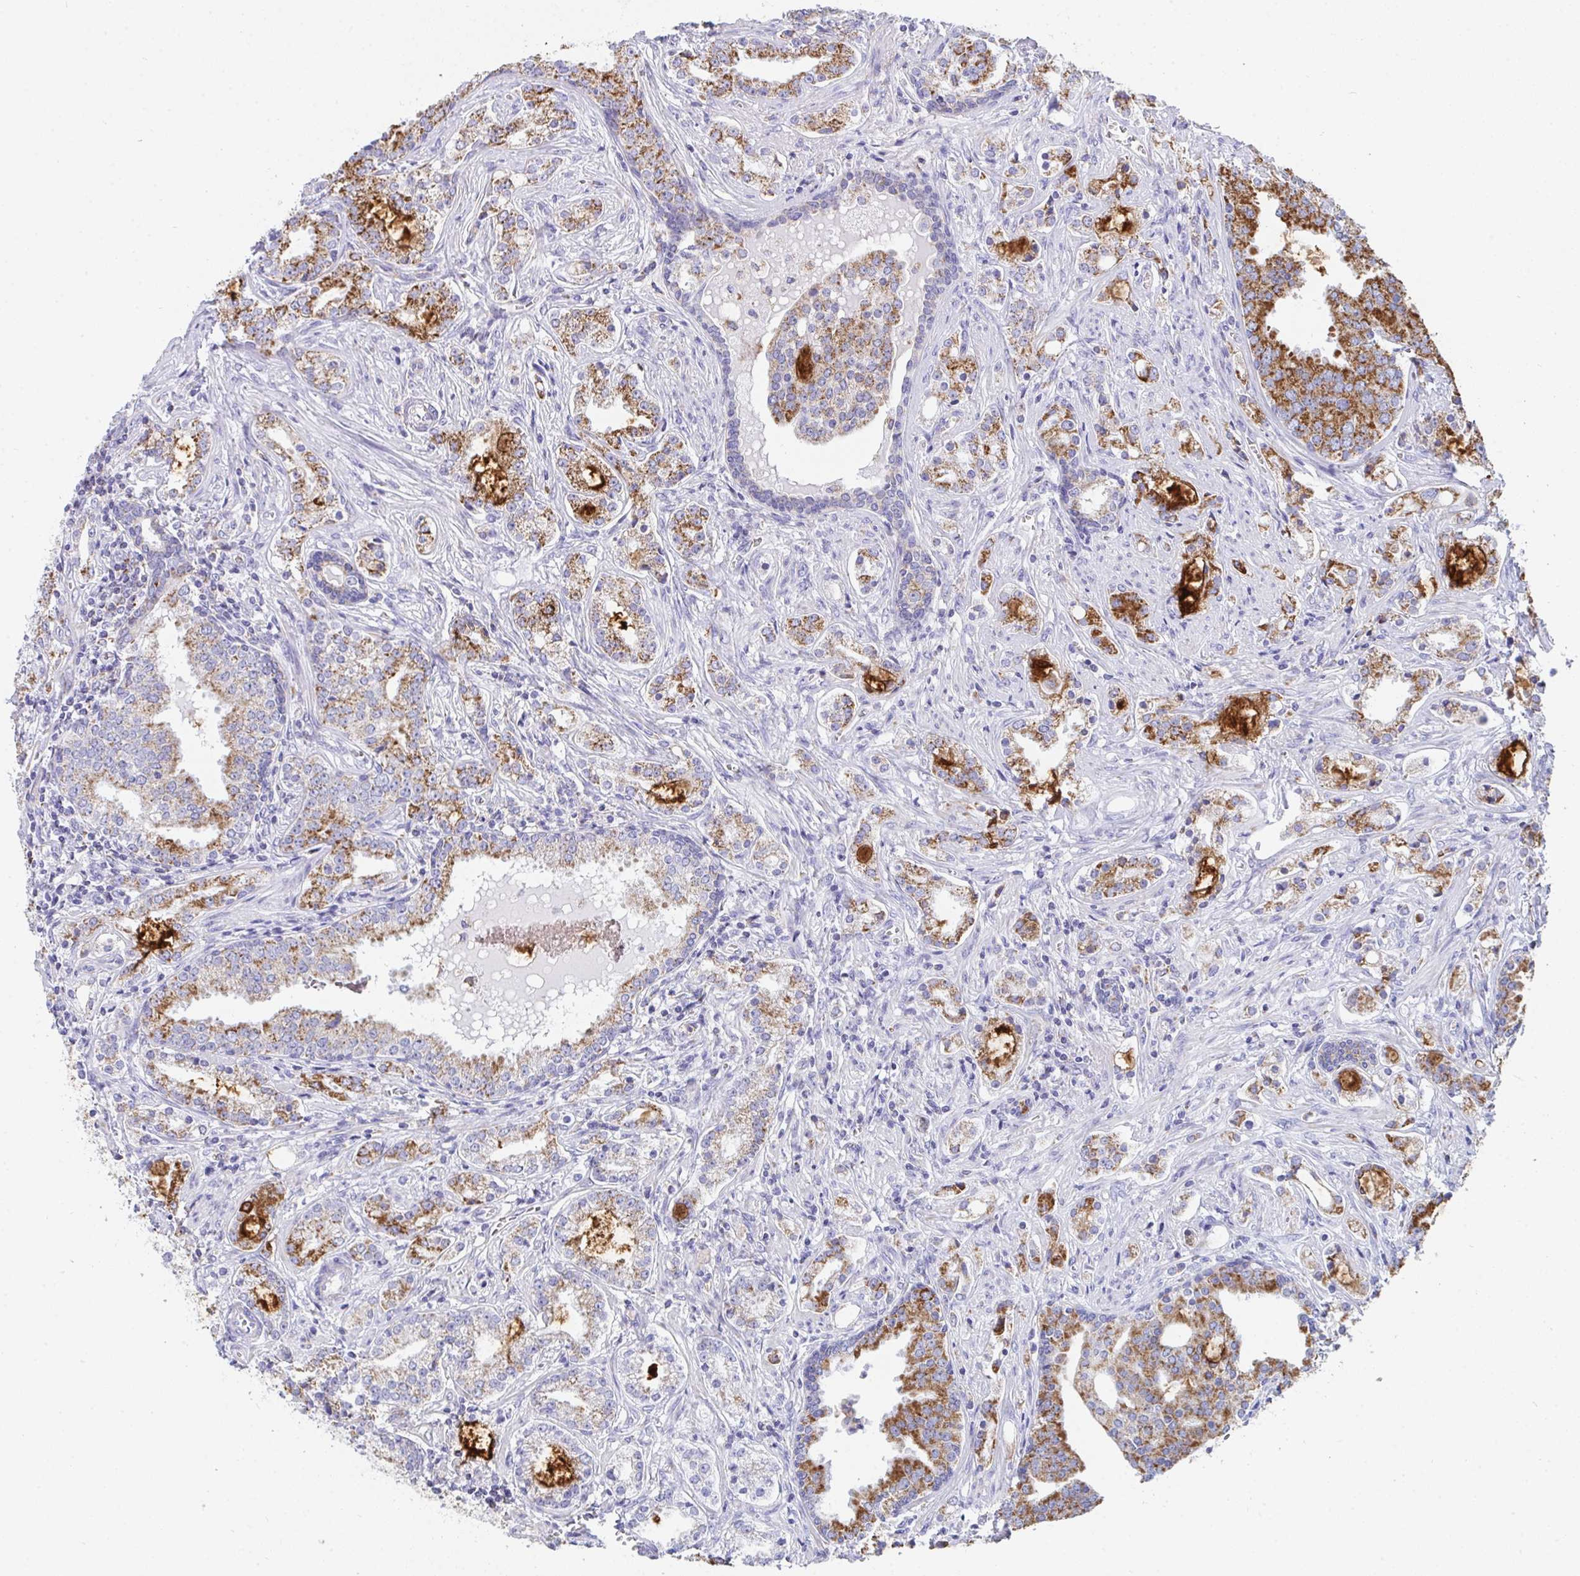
{"staining": {"intensity": "moderate", "quantity": "25%-75%", "location": "cytoplasmic/membranous"}, "tissue": "prostate cancer", "cell_type": "Tumor cells", "image_type": "cancer", "snomed": [{"axis": "morphology", "description": "Adenocarcinoma, Medium grade"}, {"axis": "topography", "description": "Prostate"}], "caption": "Prostate cancer (medium-grade adenocarcinoma) stained for a protein exhibits moderate cytoplasmic/membranous positivity in tumor cells.", "gene": "AIFM1", "patient": {"sex": "male", "age": 57}}